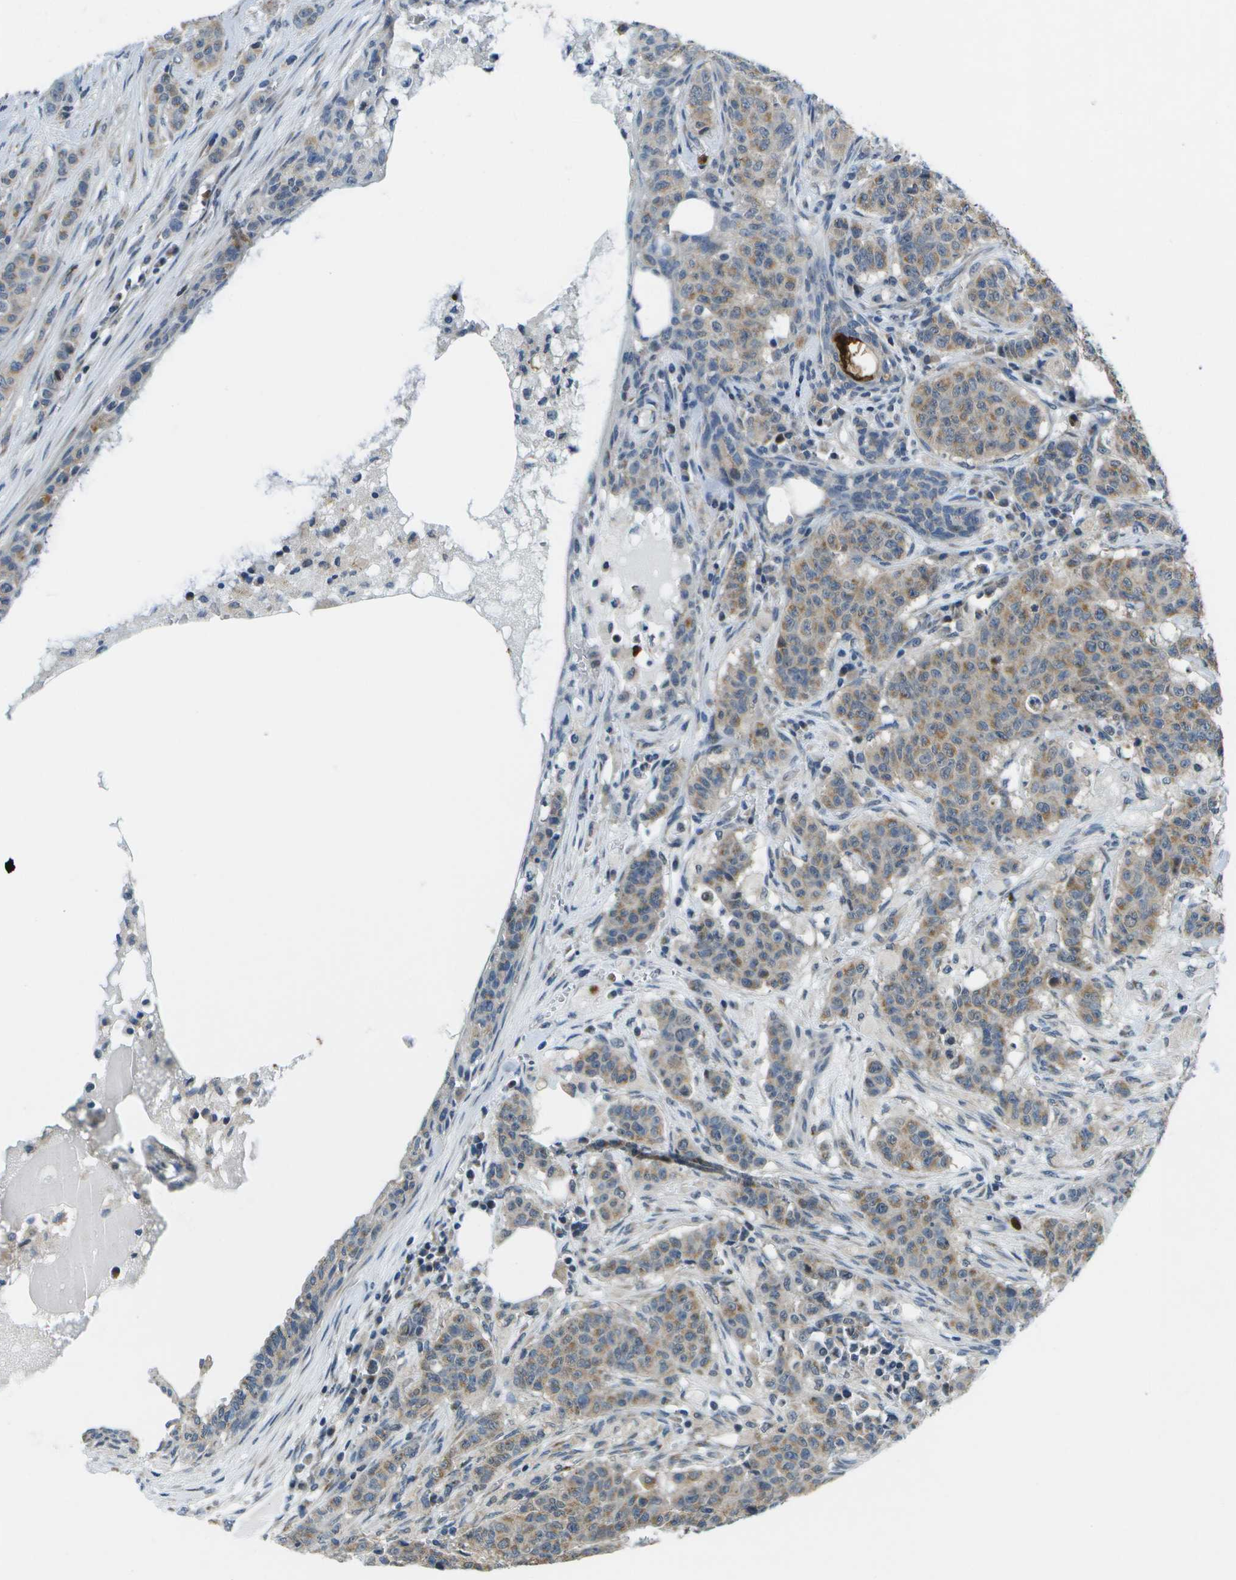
{"staining": {"intensity": "moderate", "quantity": ">75%", "location": "cytoplasmic/membranous"}, "tissue": "breast cancer", "cell_type": "Tumor cells", "image_type": "cancer", "snomed": [{"axis": "morphology", "description": "Normal tissue, NOS"}, {"axis": "morphology", "description": "Duct carcinoma"}, {"axis": "topography", "description": "Breast"}], "caption": "Immunohistochemical staining of infiltrating ductal carcinoma (breast) shows medium levels of moderate cytoplasmic/membranous protein positivity in approximately >75% of tumor cells.", "gene": "GALNT15", "patient": {"sex": "female", "age": 40}}